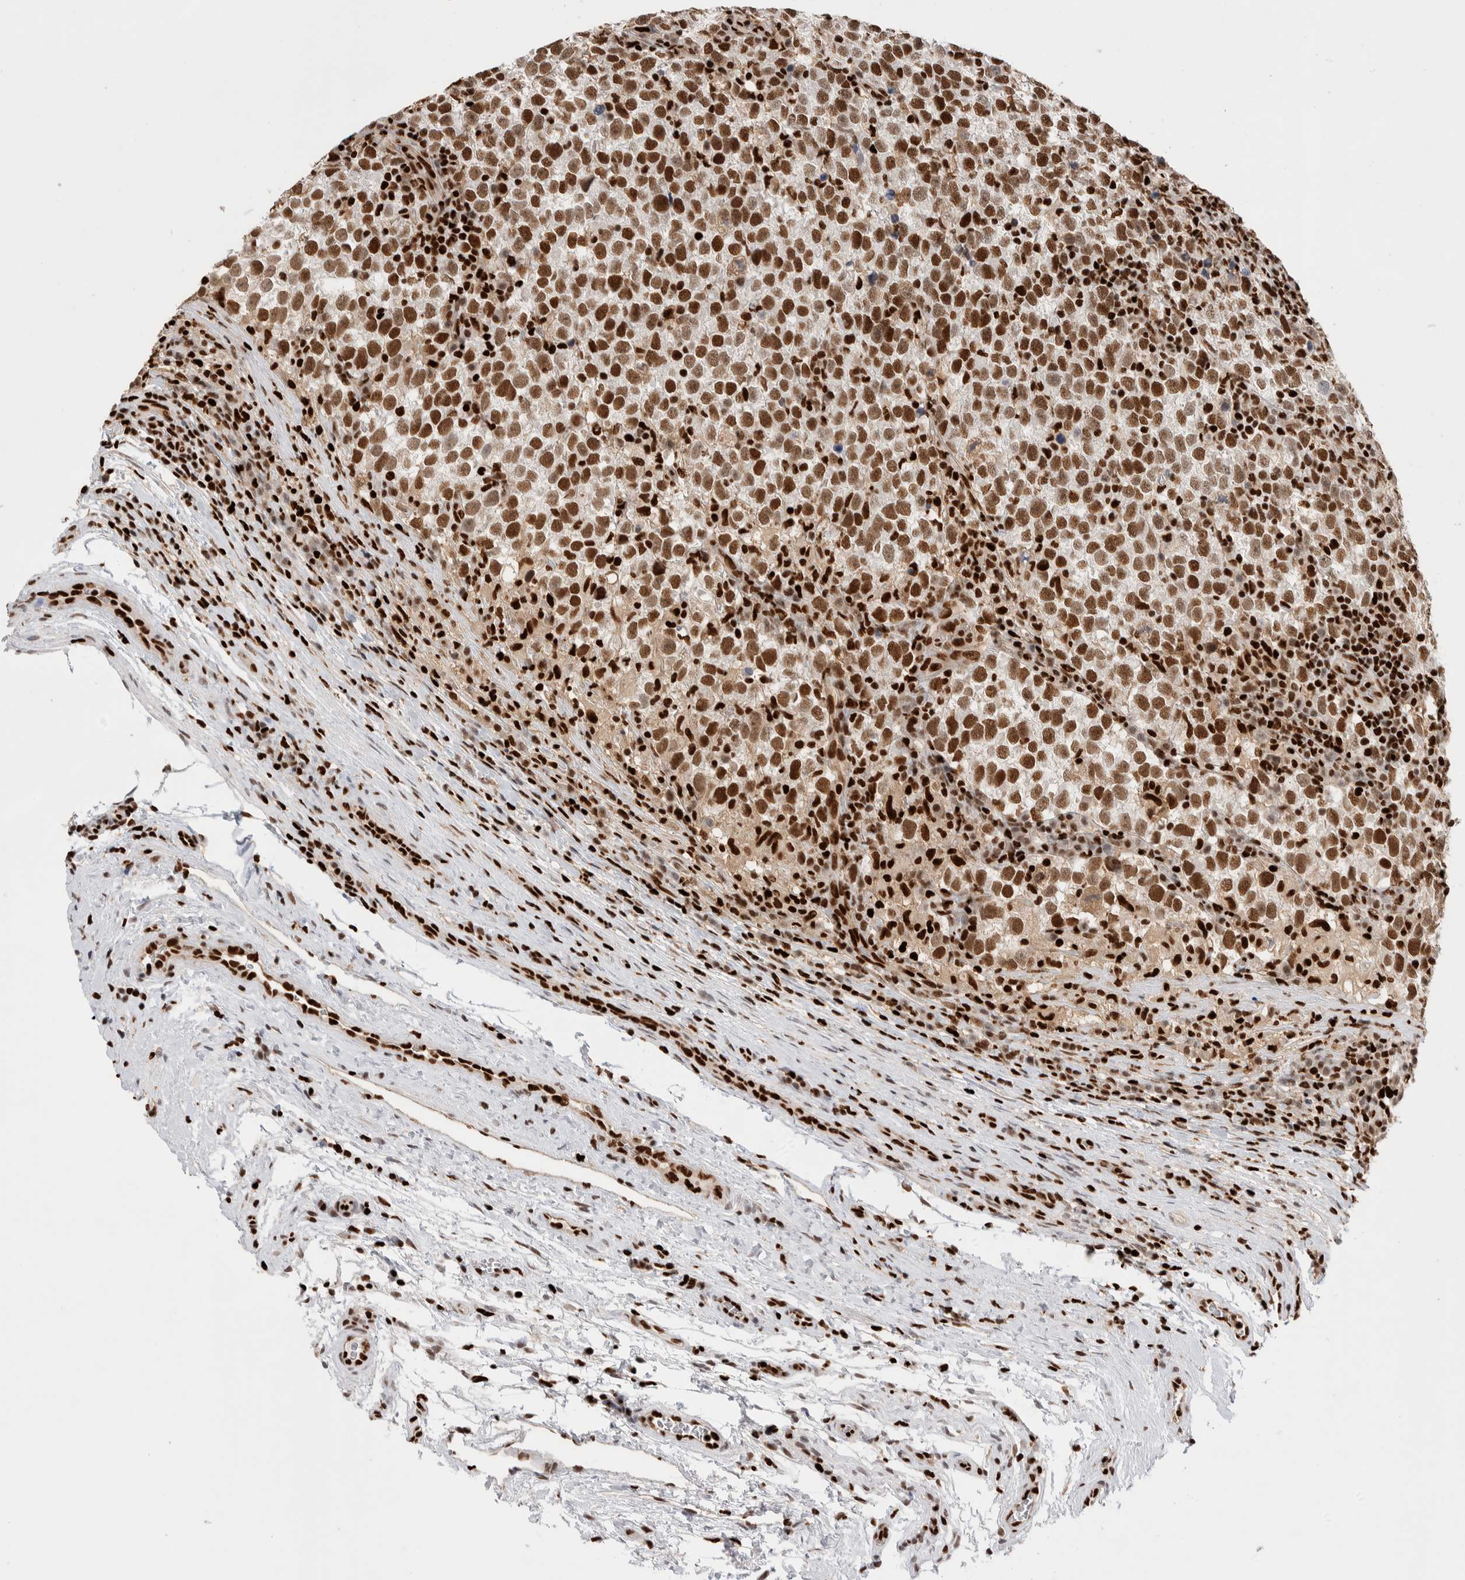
{"staining": {"intensity": "strong", "quantity": ">75%", "location": "nuclear"}, "tissue": "testis cancer", "cell_type": "Tumor cells", "image_type": "cancer", "snomed": [{"axis": "morphology", "description": "Normal tissue, NOS"}, {"axis": "morphology", "description": "Seminoma, NOS"}, {"axis": "topography", "description": "Testis"}], "caption": "Testis cancer (seminoma) stained with a brown dye displays strong nuclear positive expression in about >75% of tumor cells.", "gene": "RNASEK-C17orf49", "patient": {"sex": "male", "age": 43}}